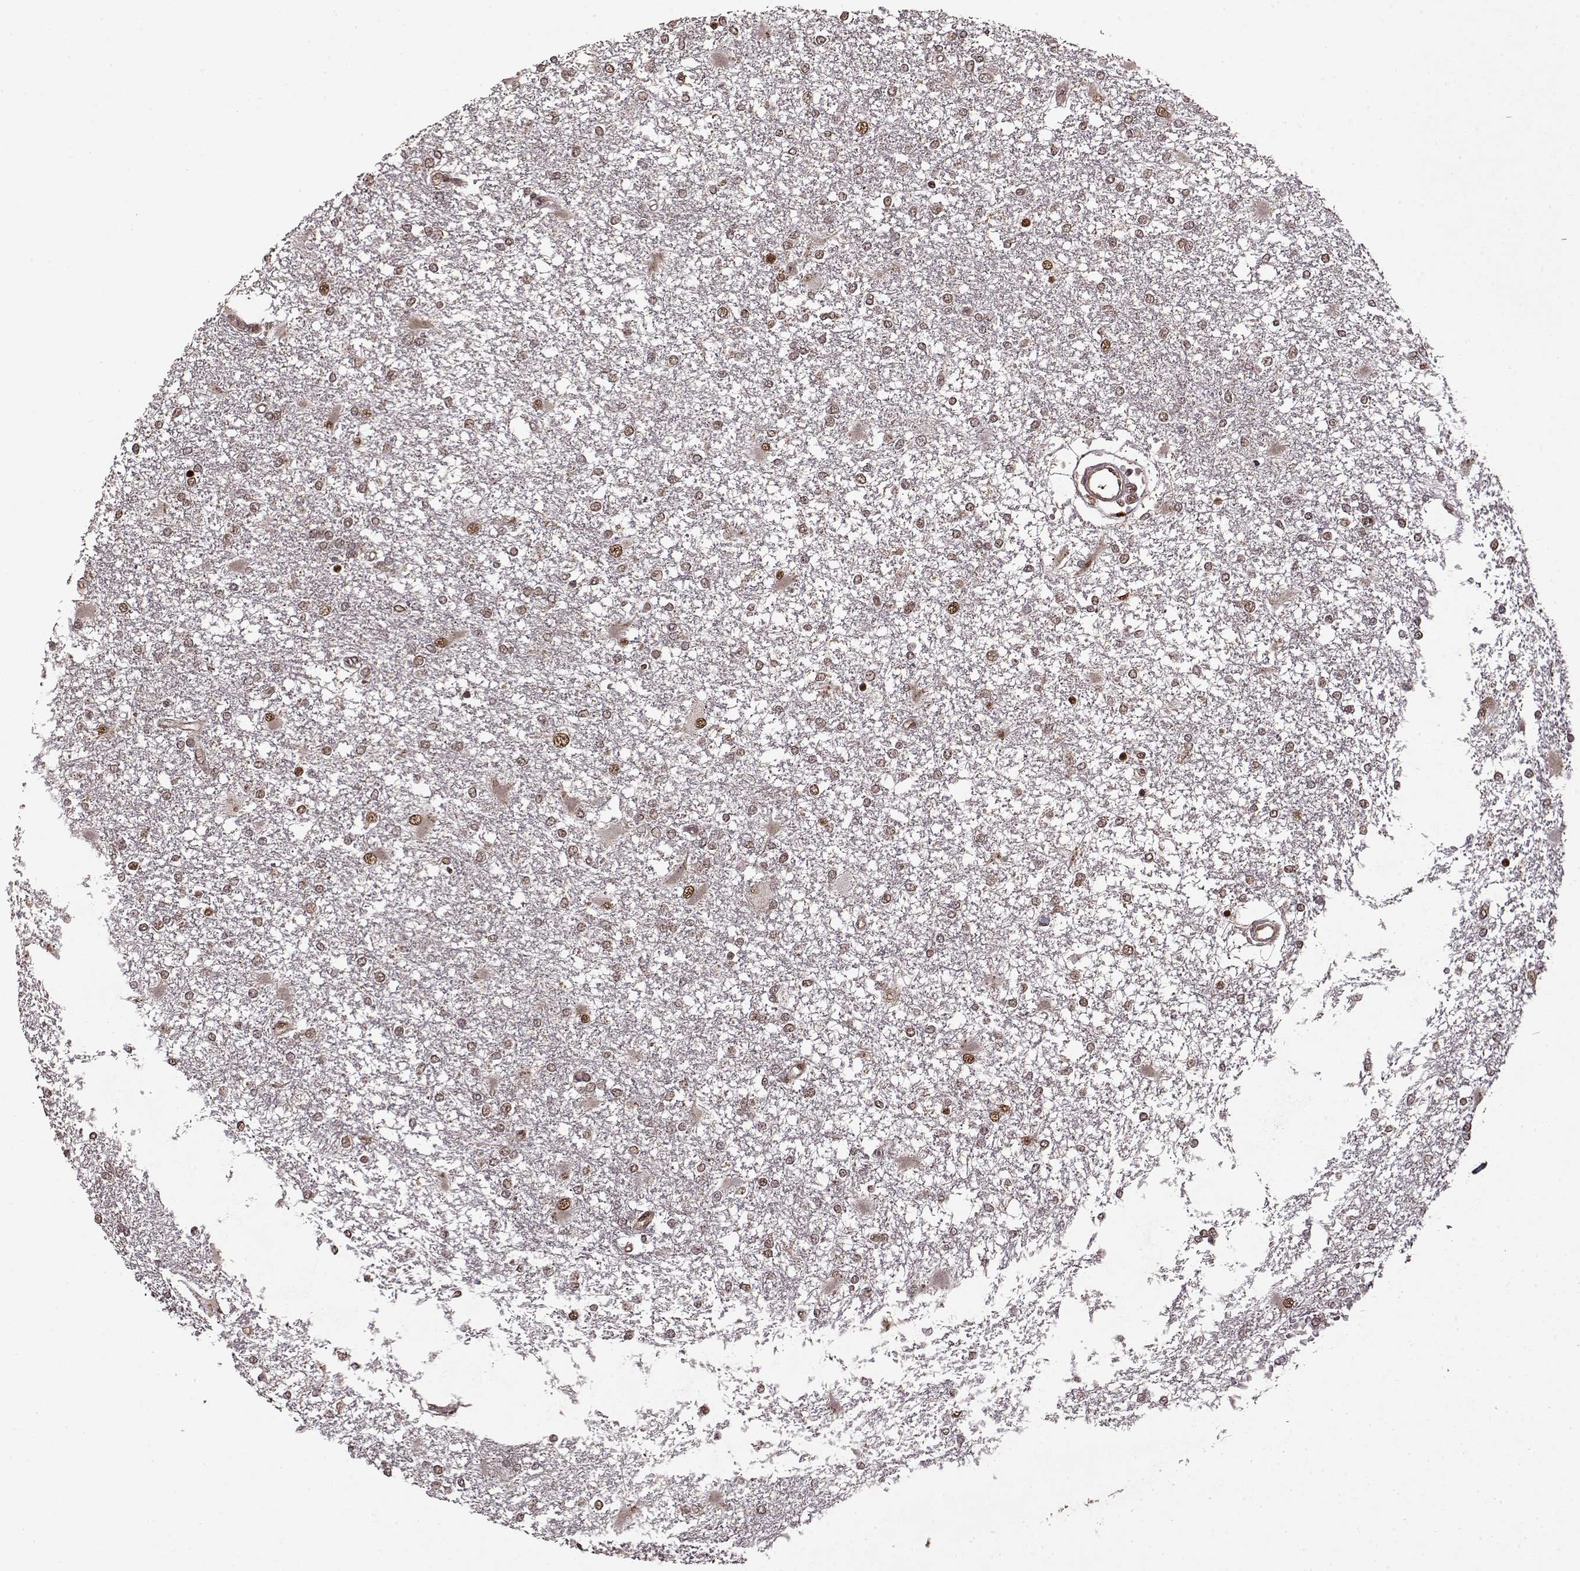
{"staining": {"intensity": "moderate", "quantity": "<25%", "location": "nuclear"}, "tissue": "glioma", "cell_type": "Tumor cells", "image_type": "cancer", "snomed": [{"axis": "morphology", "description": "Glioma, malignant, High grade"}, {"axis": "topography", "description": "Cerebral cortex"}], "caption": "The micrograph demonstrates a brown stain indicating the presence of a protein in the nuclear of tumor cells in glioma. (DAB IHC, brown staining for protein, blue staining for nuclei).", "gene": "PSMA7", "patient": {"sex": "male", "age": 79}}